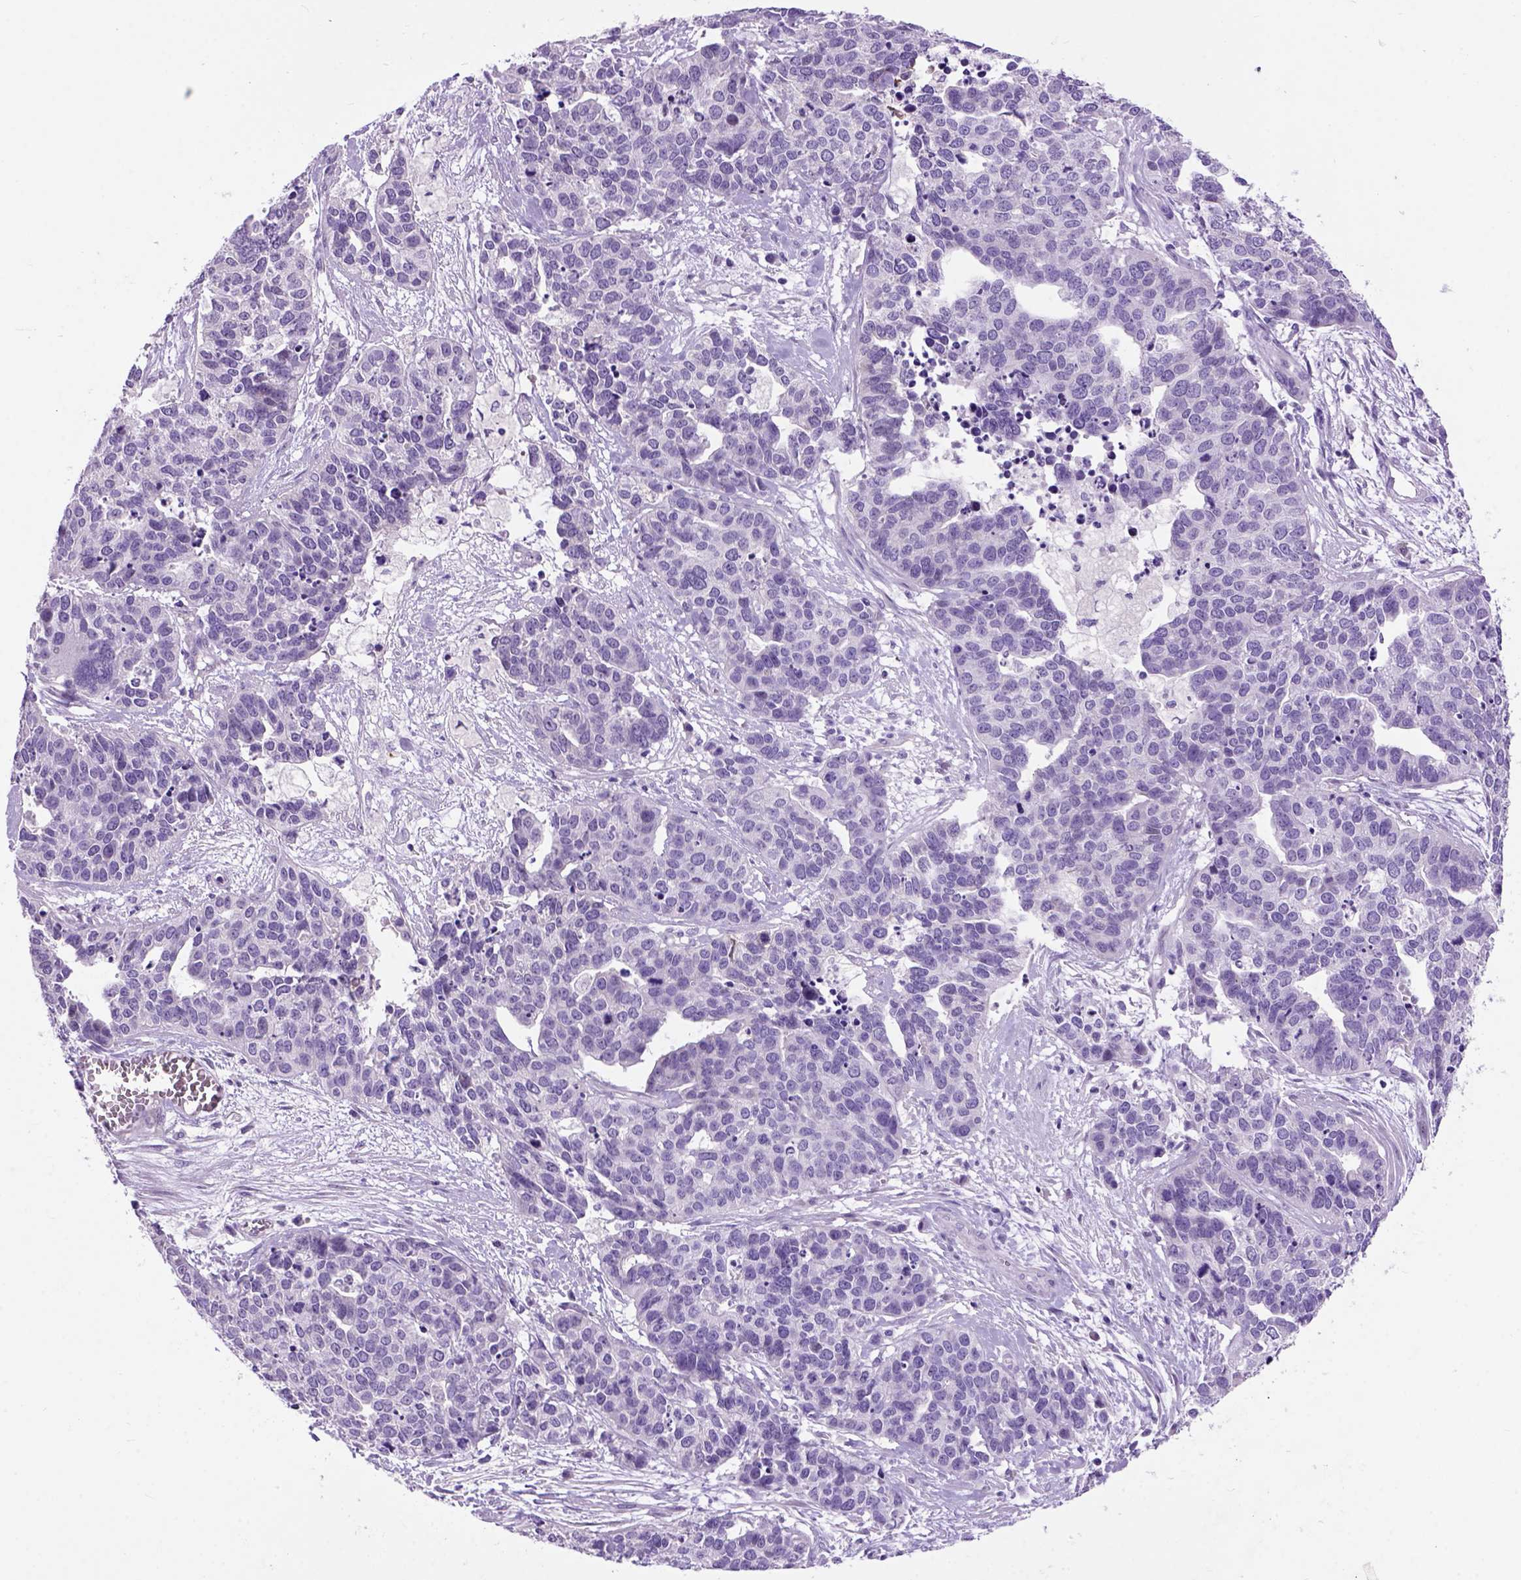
{"staining": {"intensity": "negative", "quantity": "none", "location": "none"}, "tissue": "ovarian cancer", "cell_type": "Tumor cells", "image_type": "cancer", "snomed": [{"axis": "morphology", "description": "Carcinoma, endometroid"}, {"axis": "topography", "description": "Ovary"}], "caption": "DAB immunohistochemical staining of ovarian endometroid carcinoma shows no significant expression in tumor cells.", "gene": "MAPT", "patient": {"sex": "female", "age": 65}}